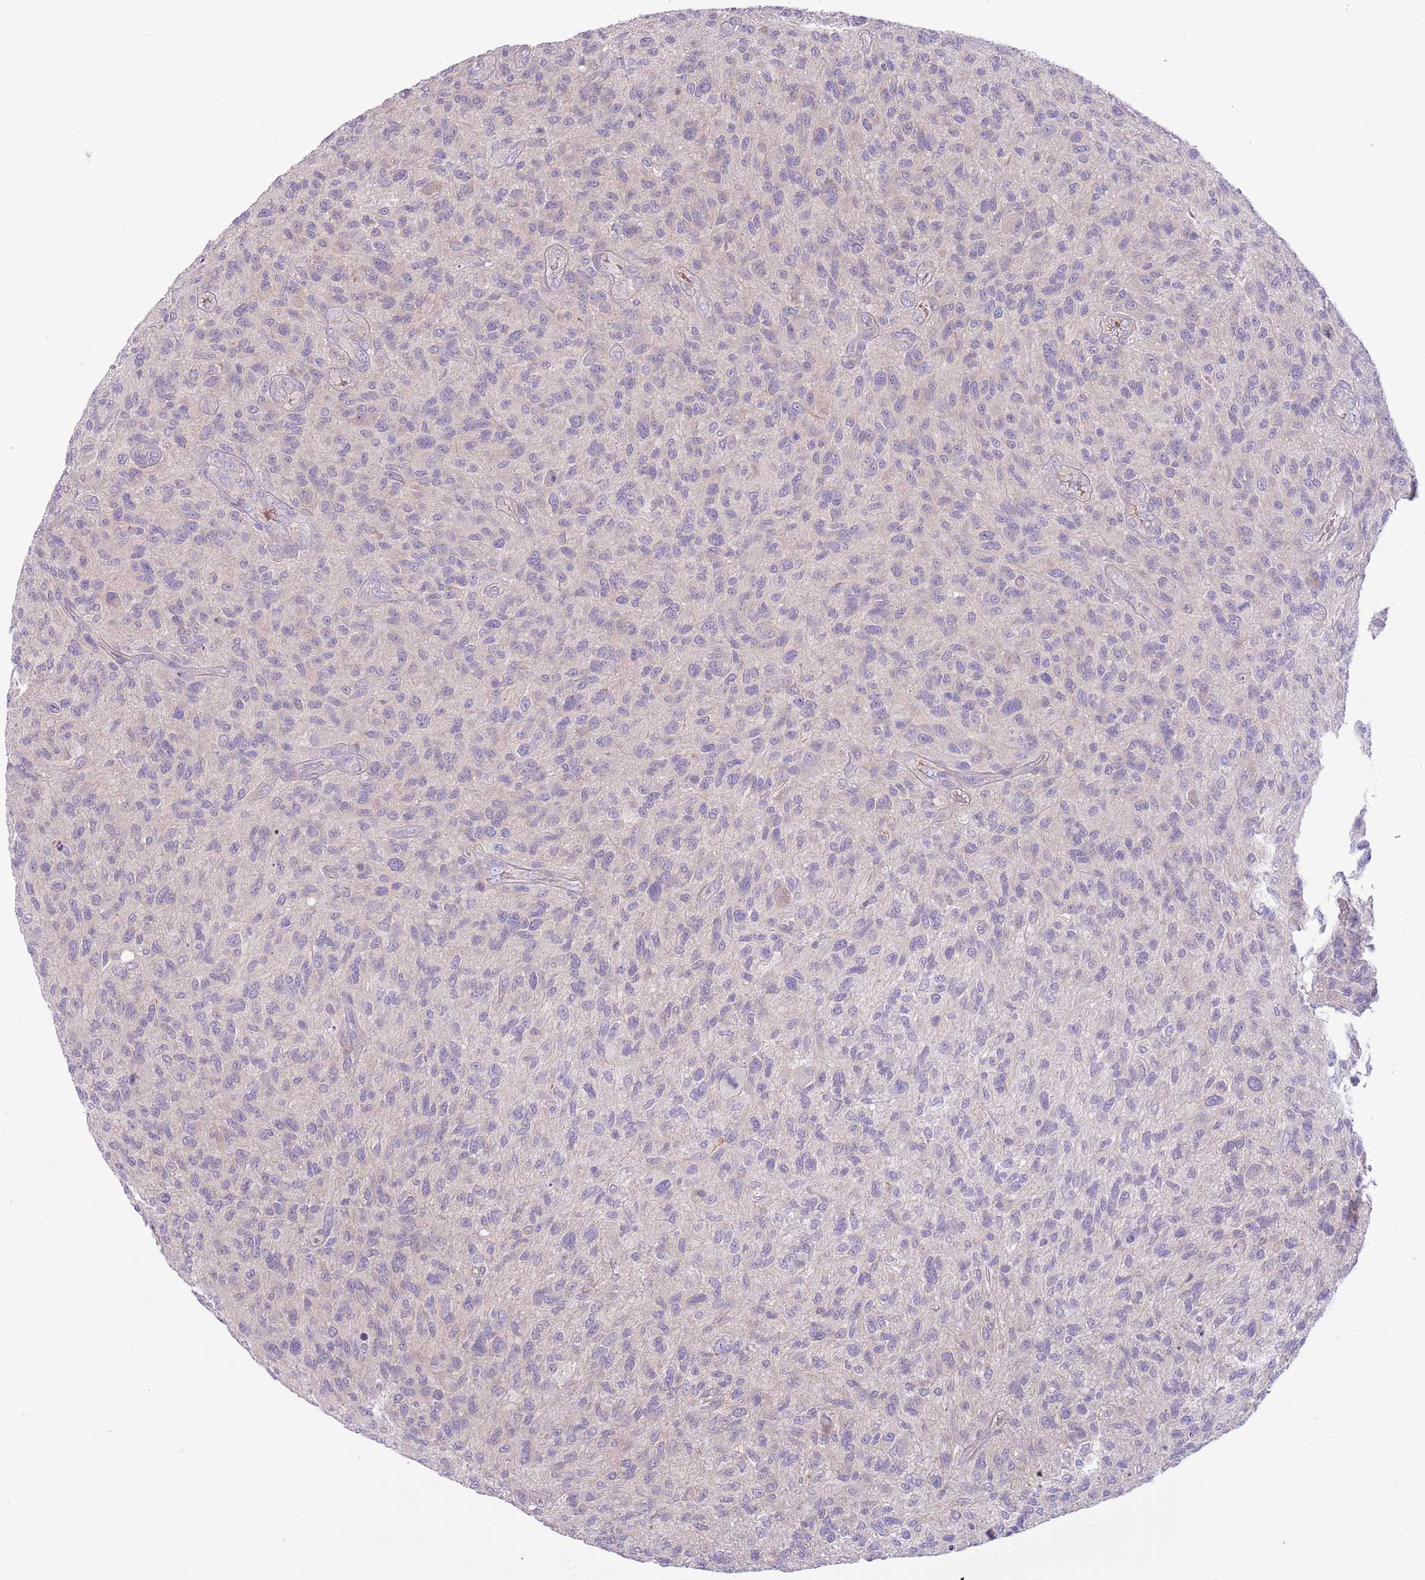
{"staining": {"intensity": "negative", "quantity": "none", "location": "none"}, "tissue": "glioma", "cell_type": "Tumor cells", "image_type": "cancer", "snomed": [{"axis": "morphology", "description": "Glioma, malignant, High grade"}, {"axis": "topography", "description": "Brain"}], "caption": "High power microscopy image of an immunohistochemistry photomicrograph of malignant glioma (high-grade), revealing no significant positivity in tumor cells.", "gene": "CFH", "patient": {"sex": "male", "age": 47}}